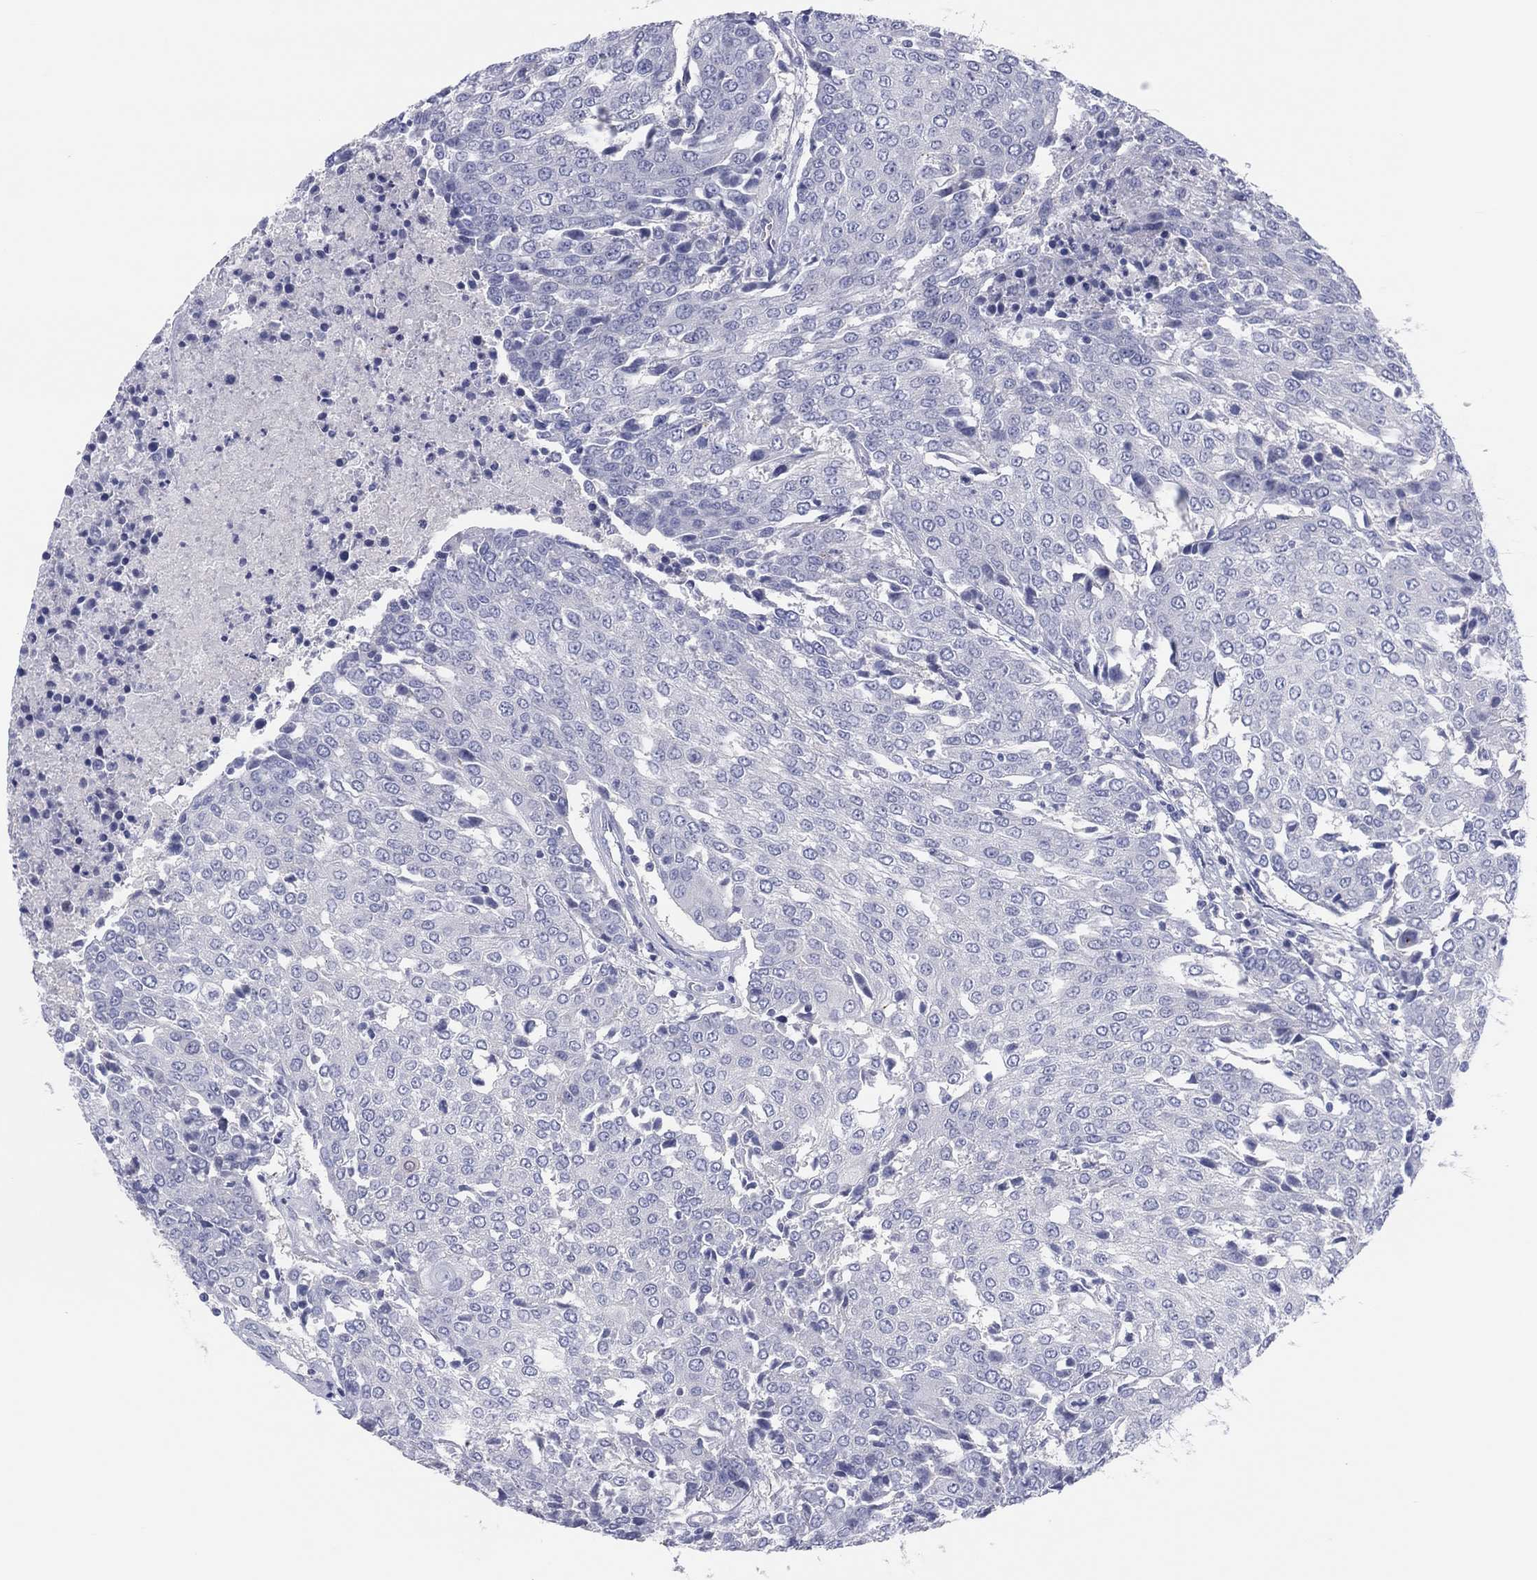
{"staining": {"intensity": "negative", "quantity": "none", "location": "none"}, "tissue": "urothelial cancer", "cell_type": "Tumor cells", "image_type": "cancer", "snomed": [{"axis": "morphology", "description": "Urothelial carcinoma, High grade"}, {"axis": "topography", "description": "Urinary bladder"}], "caption": "IHC image of human urothelial cancer stained for a protein (brown), which shows no staining in tumor cells.", "gene": "CPNE6", "patient": {"sex": "female", "age": 85}}